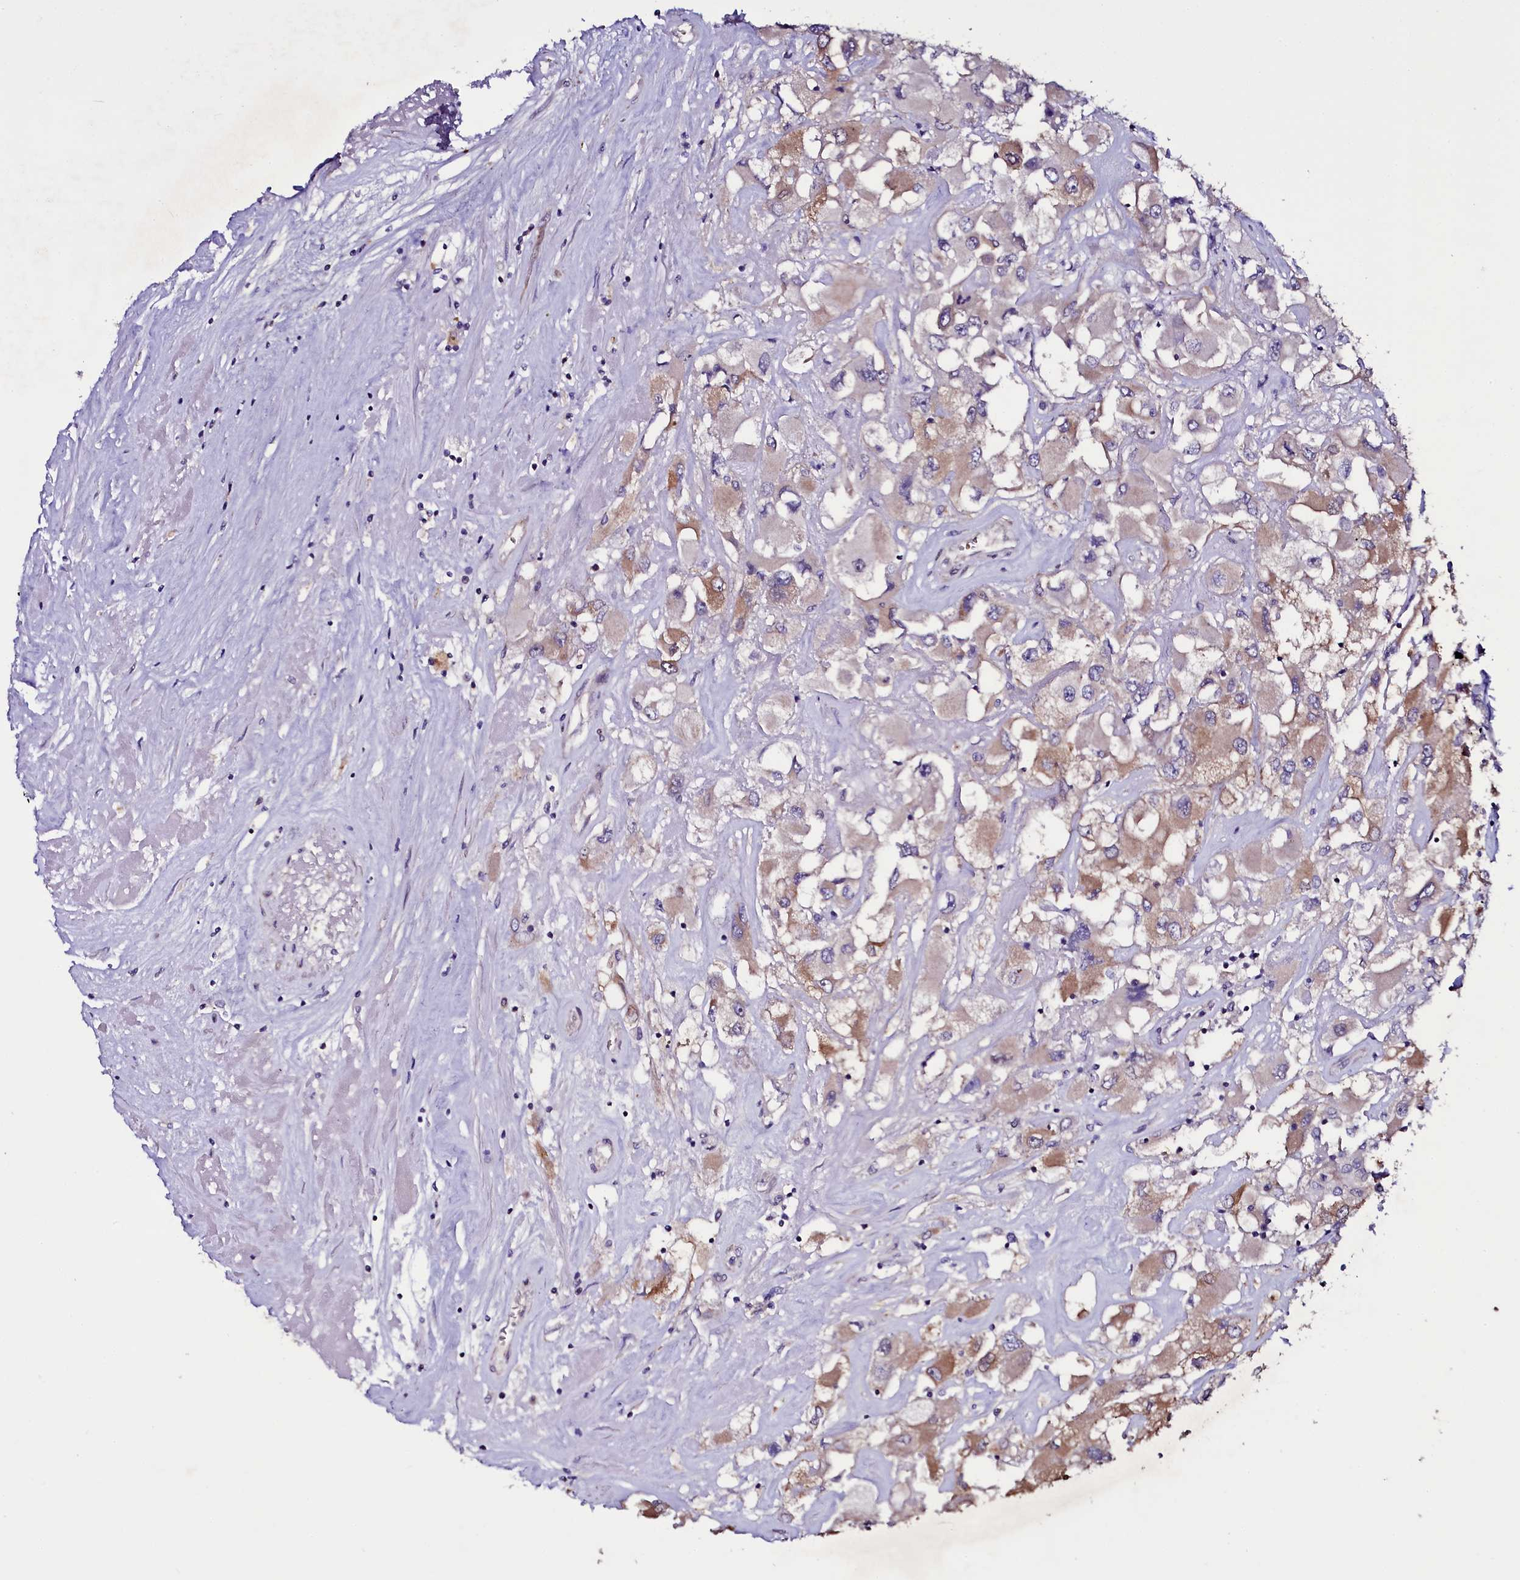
{"staining": {"intensity": "moderate", "quantity": "25%-75%", "location": "cytoplasmic/membranous"}, "tissue": "renal cancer", "cell_type": "Tumor cells", "image_type": "cancer", "snomed": [{"axis": "morphology", "description": "Adenocarcinoma, NOS"}, {"axis": "topography", "description": "Kidney"}], "caption": "Adenocarcinoma (renal) stained for a protein (brown) displays moderate cytoplasmic/membranous positive positivity in approximately 25%-75% of tumor cells.", "gene": "MEX3C", "patient": {"sex": "female", "age": 52}}